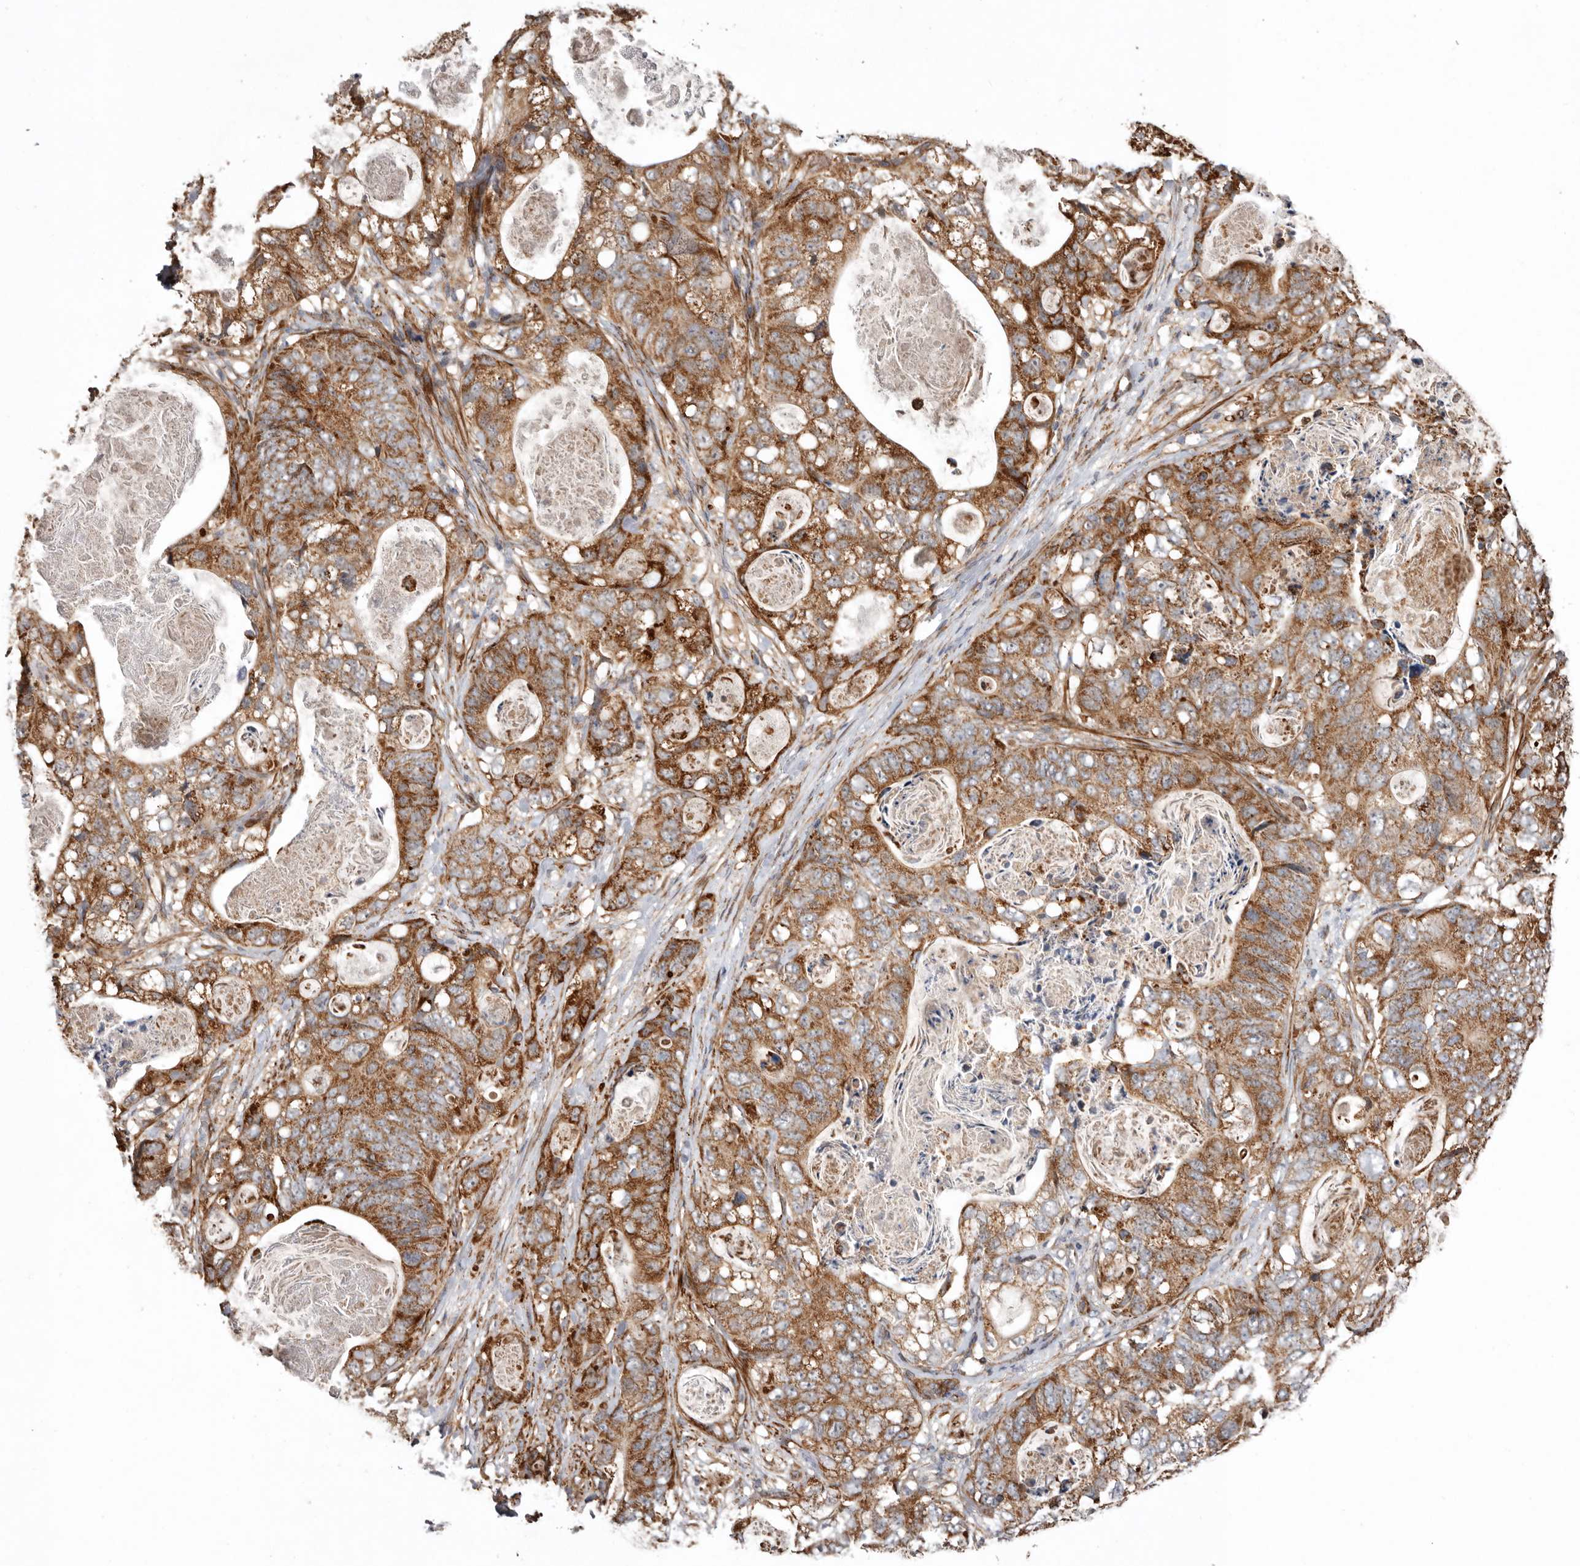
{"staining": {"intensity": "strong", "quantity": ">75%", "location": "cytoplasmic/membranous"}, "tissue": "stomach cancer", "cell_type": "Tumor cells", "image_type": "cancer", "snomed": [{"axis": "morphology", "description": "Normal tissue, NOS"}, {"axis": "morphology", "description": "Adenocarcinoma, NOS"}, {"axis": "topography", "description": "Stomach"}], "caption": "Stomach adenocarcinoma tissue exhibits strong cytoplasmic/membranous staining in about >75% of tumor cells, visualized by immunohistochemistry. (brown staining indicates protein expression, while blue staining denotes nuclei).", "gene": "PROKR1", "patient": {"sex": "female", "age": 89}}